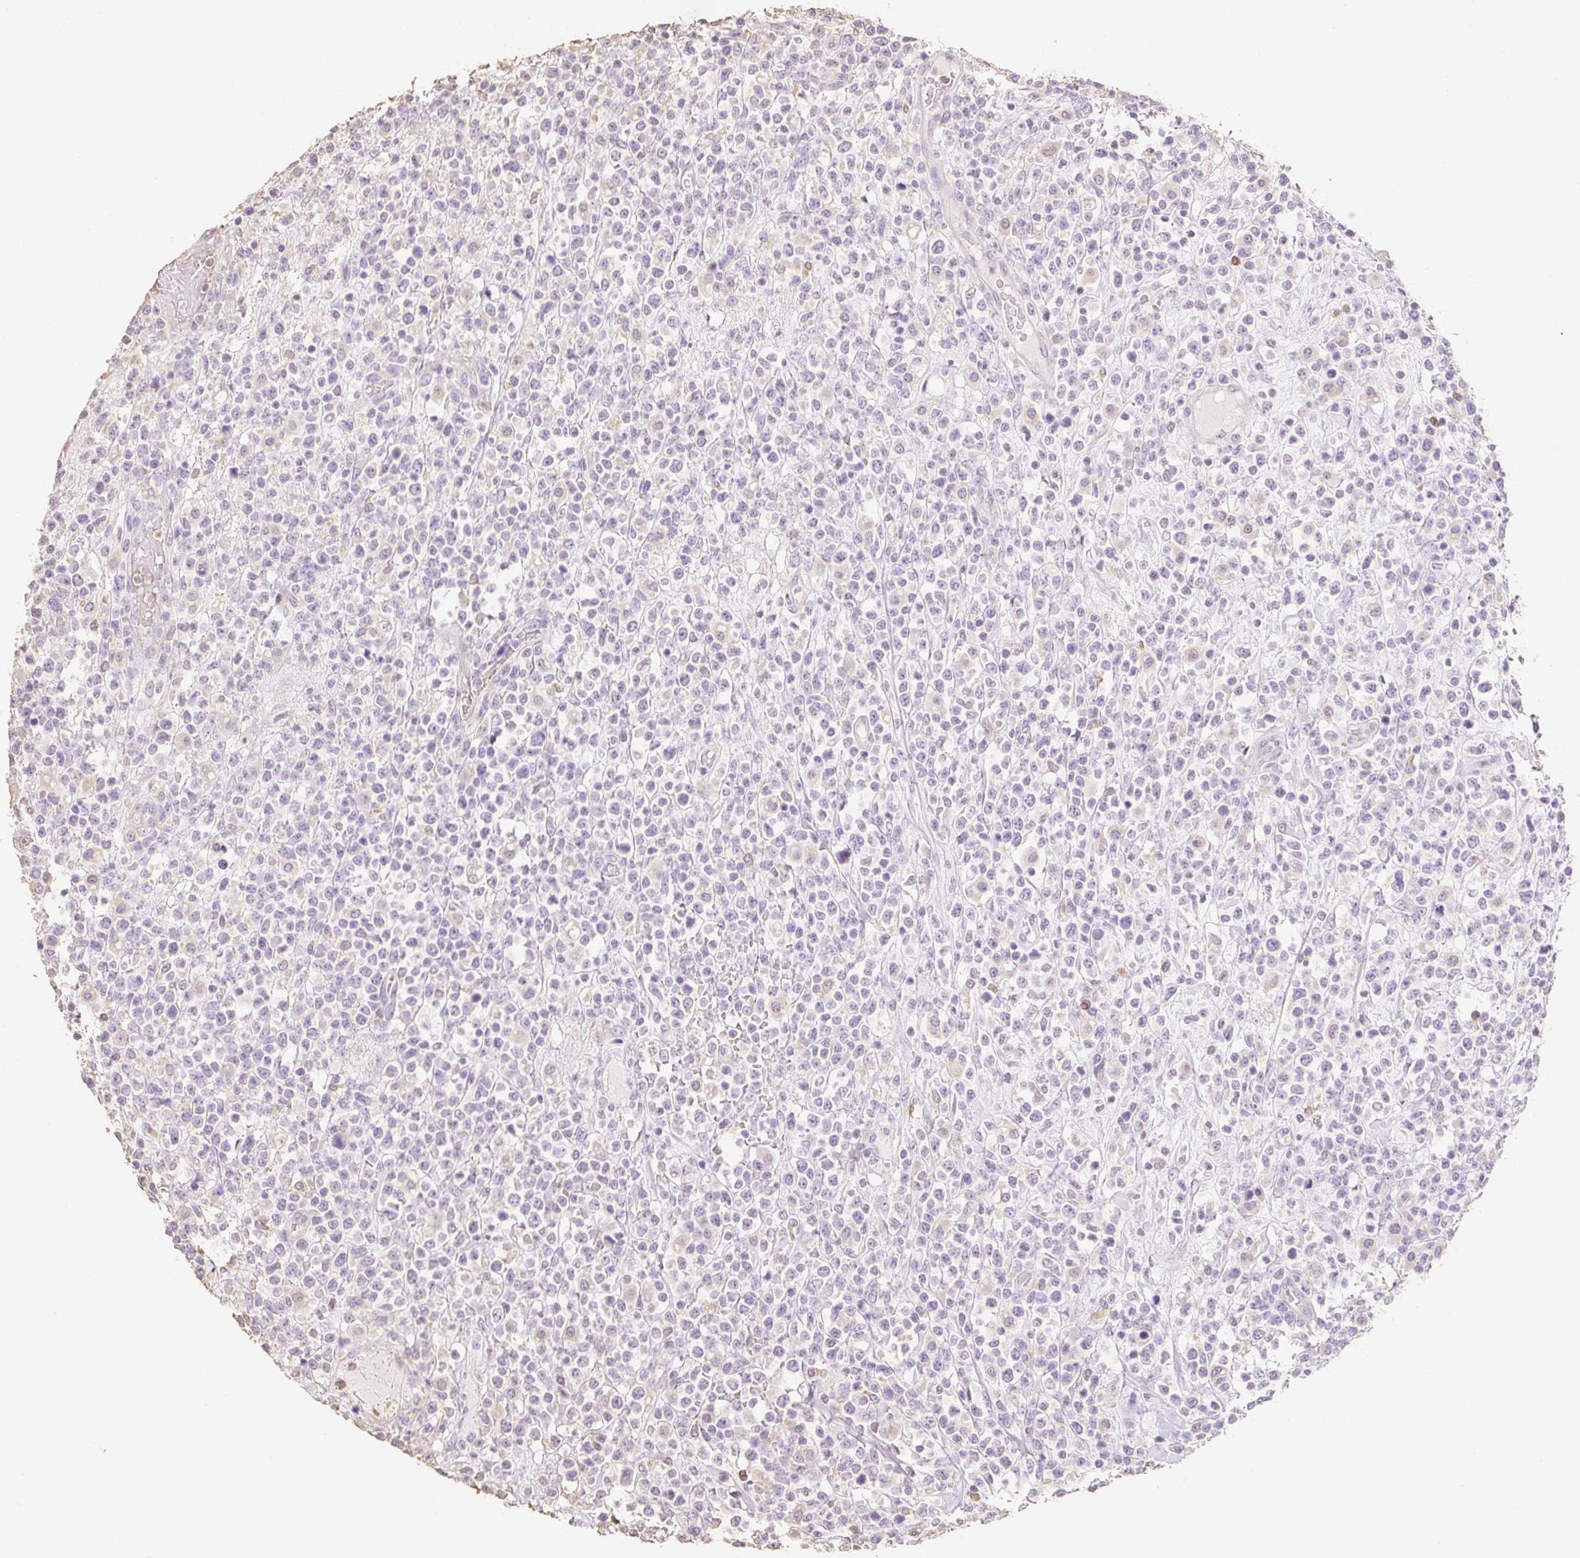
{"staining": {"intensity": "negative", "quantity": "none", "location": "none"}, "tissue": "lymphoma", "cell_type": "Tumor cells", "image_type": "cancer", "snomed": [{"axis": "morphology", "description": "Malignant lymphoma, non-Hodgkin's type, High grade"}, {"axis": "topography", "description": "Colon"}], "caption": "The IHC image has no significant positivity in tumor cells of high-grade malignant lymphoma, non-Hodgkin's type tissue. Brightfield microscopy of immunohistochemistry (IHC) stained with DAB (3,3'-diaminobenzidine) (brown) and hematoxylin (blue), captured at high magnification.", "gene": "MBOAT7", "patient": {"sex": "female", "age": 53}}